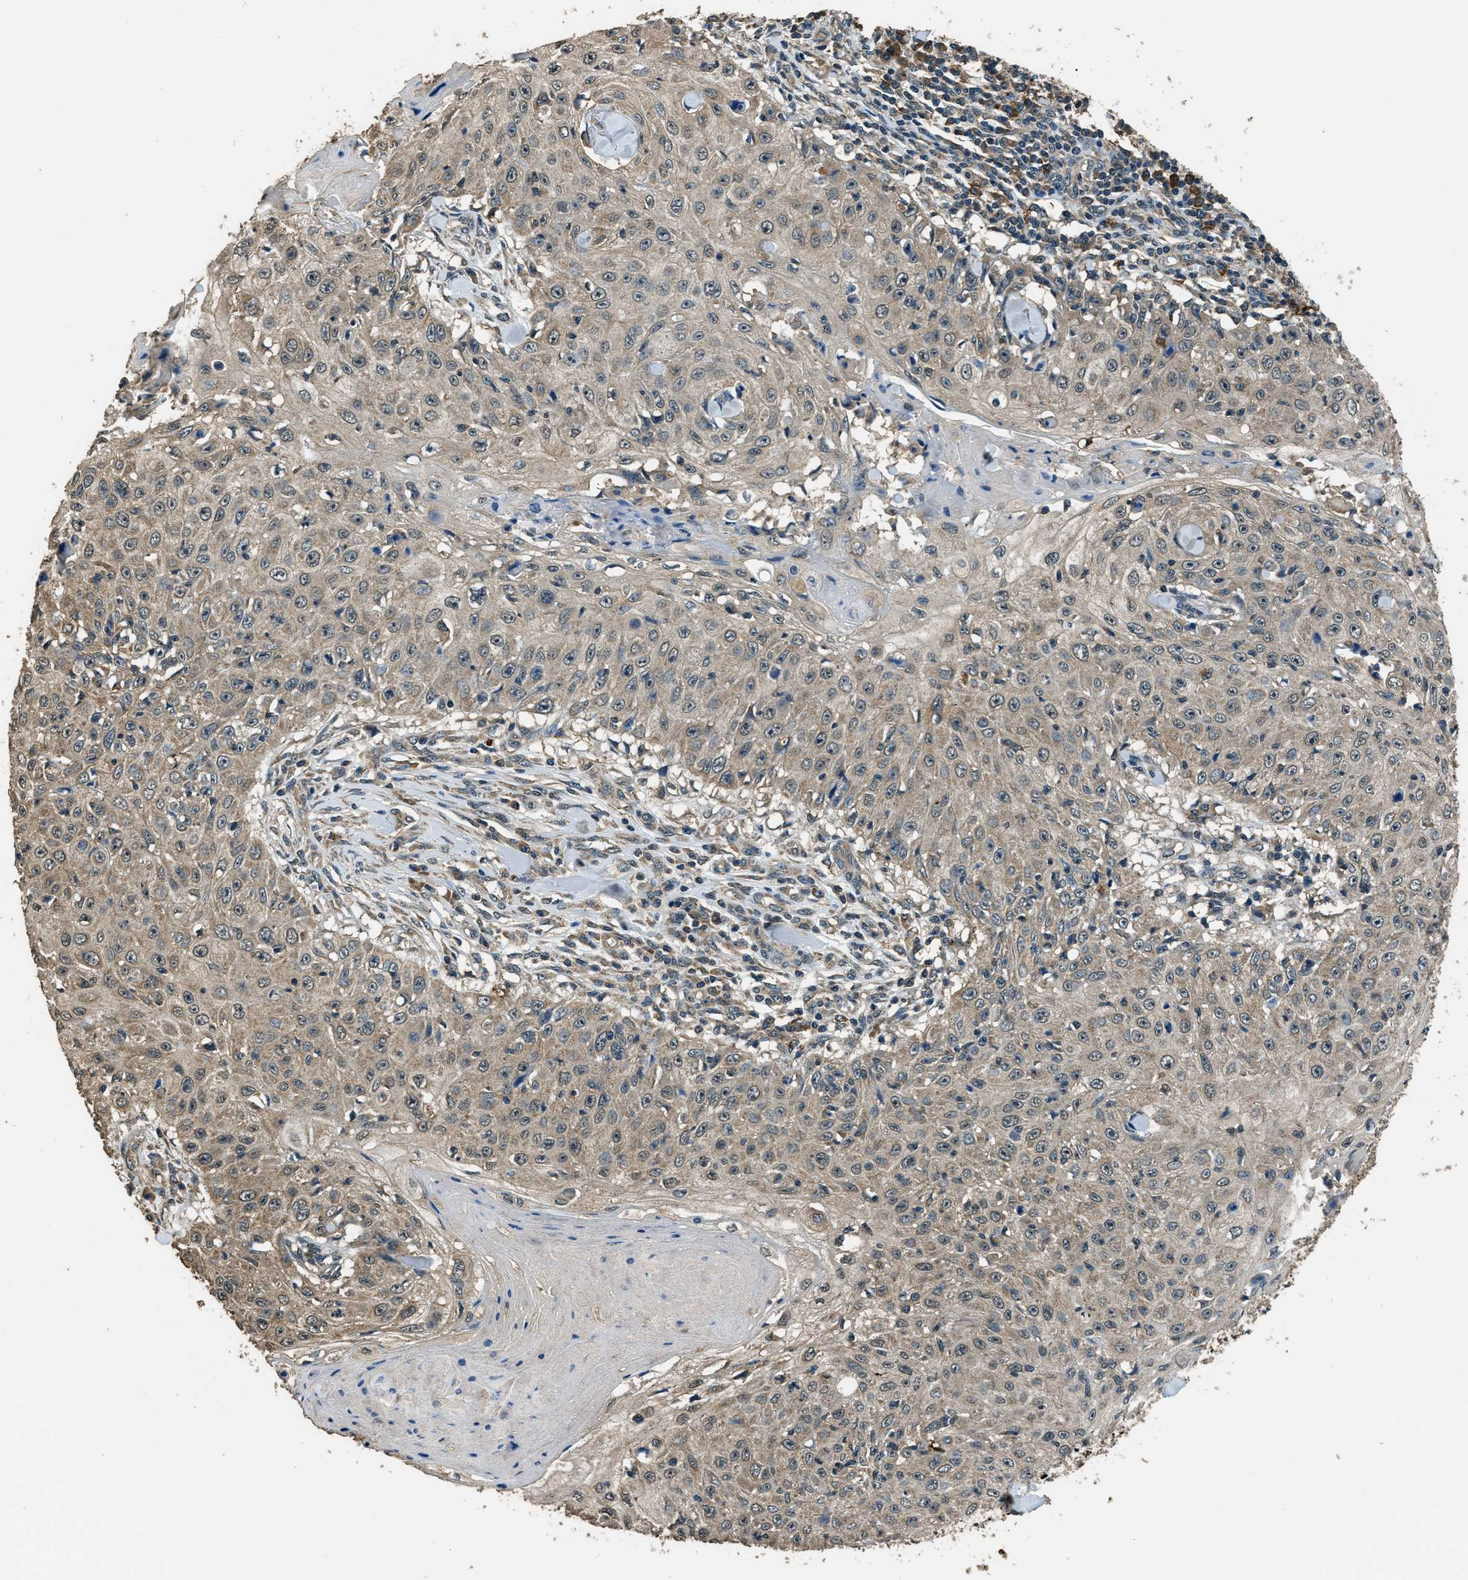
{"staining": {"intensity": "weak", "quantity": ">75%", "location": "cytoplasmic/membranous"}, "tissue": "skin cancer", "cell_type": "Tumor cells", "image_type": "cancer", "snomed": [{"axis": "morphology", "description": "Squamous cell carcinoma, NOS"}, {"axis": "topography", "description": "Skin"}], "caption": "This is an image of immunohistochemistry (IHC) staining of skin cancer, which shows weak expression in the cytoplasmic/membranous of tumor cells.", "gene": "SALL3", "patient": {"sex": "male", "age": 86}}